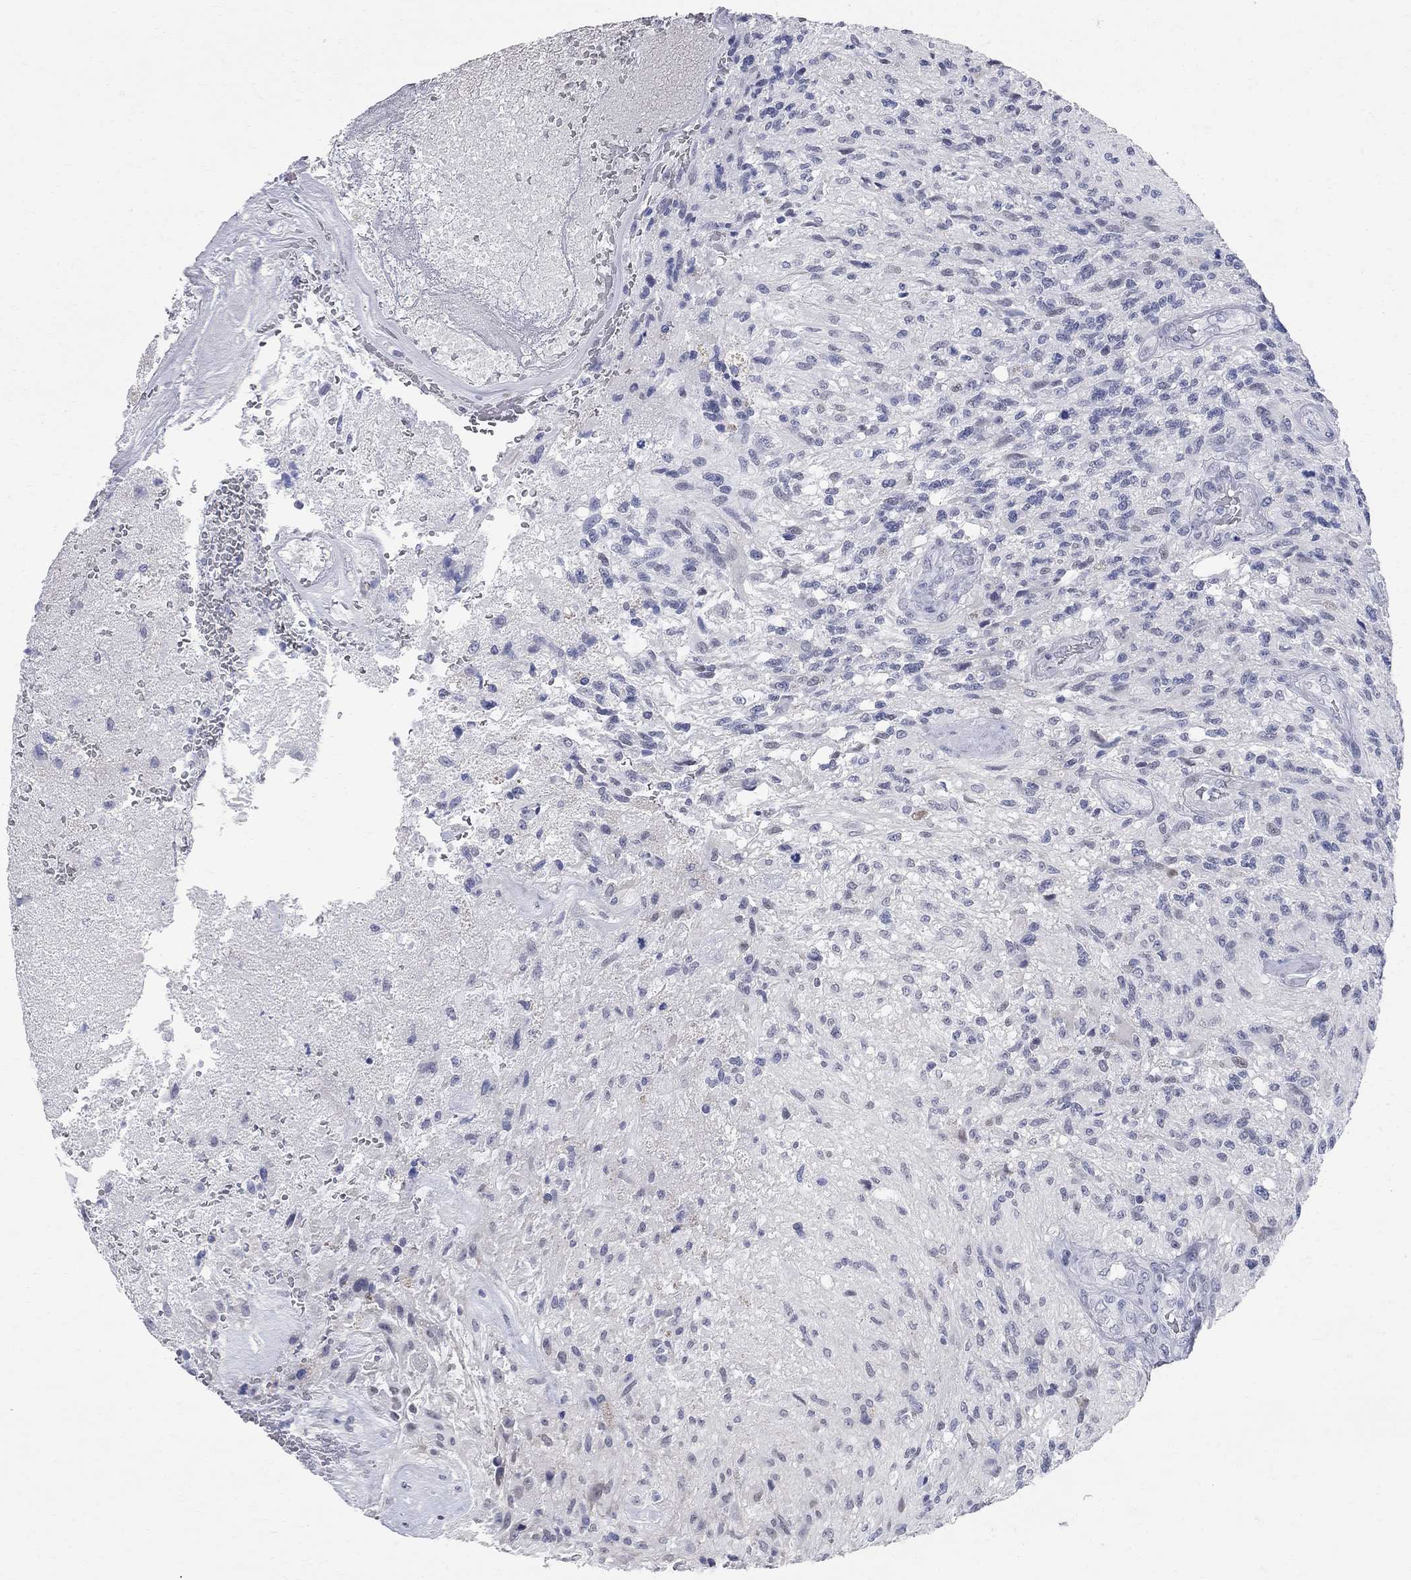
{"staining": {"intensity": "negative", "quantity": "none", "location": "none"}, "tissue": "glioma", "cell_type": "Tumor cells", "image_type": "cancer", "snomed": [{"axis": "morphology", "description": "Glioma, malignant, High grade"}, {"axis": "topography", "description": "Brain"}], "caption": "Immunohistochemical staining of malignant glioma (high-grade) shows no significant staining in tumor cells. (DAB immunohistochemistry (IHC) visualized using brightfield microscopy, high magnification).", "gene": "BPIFB1", "patient": {"sex": "male", "age": 56}}